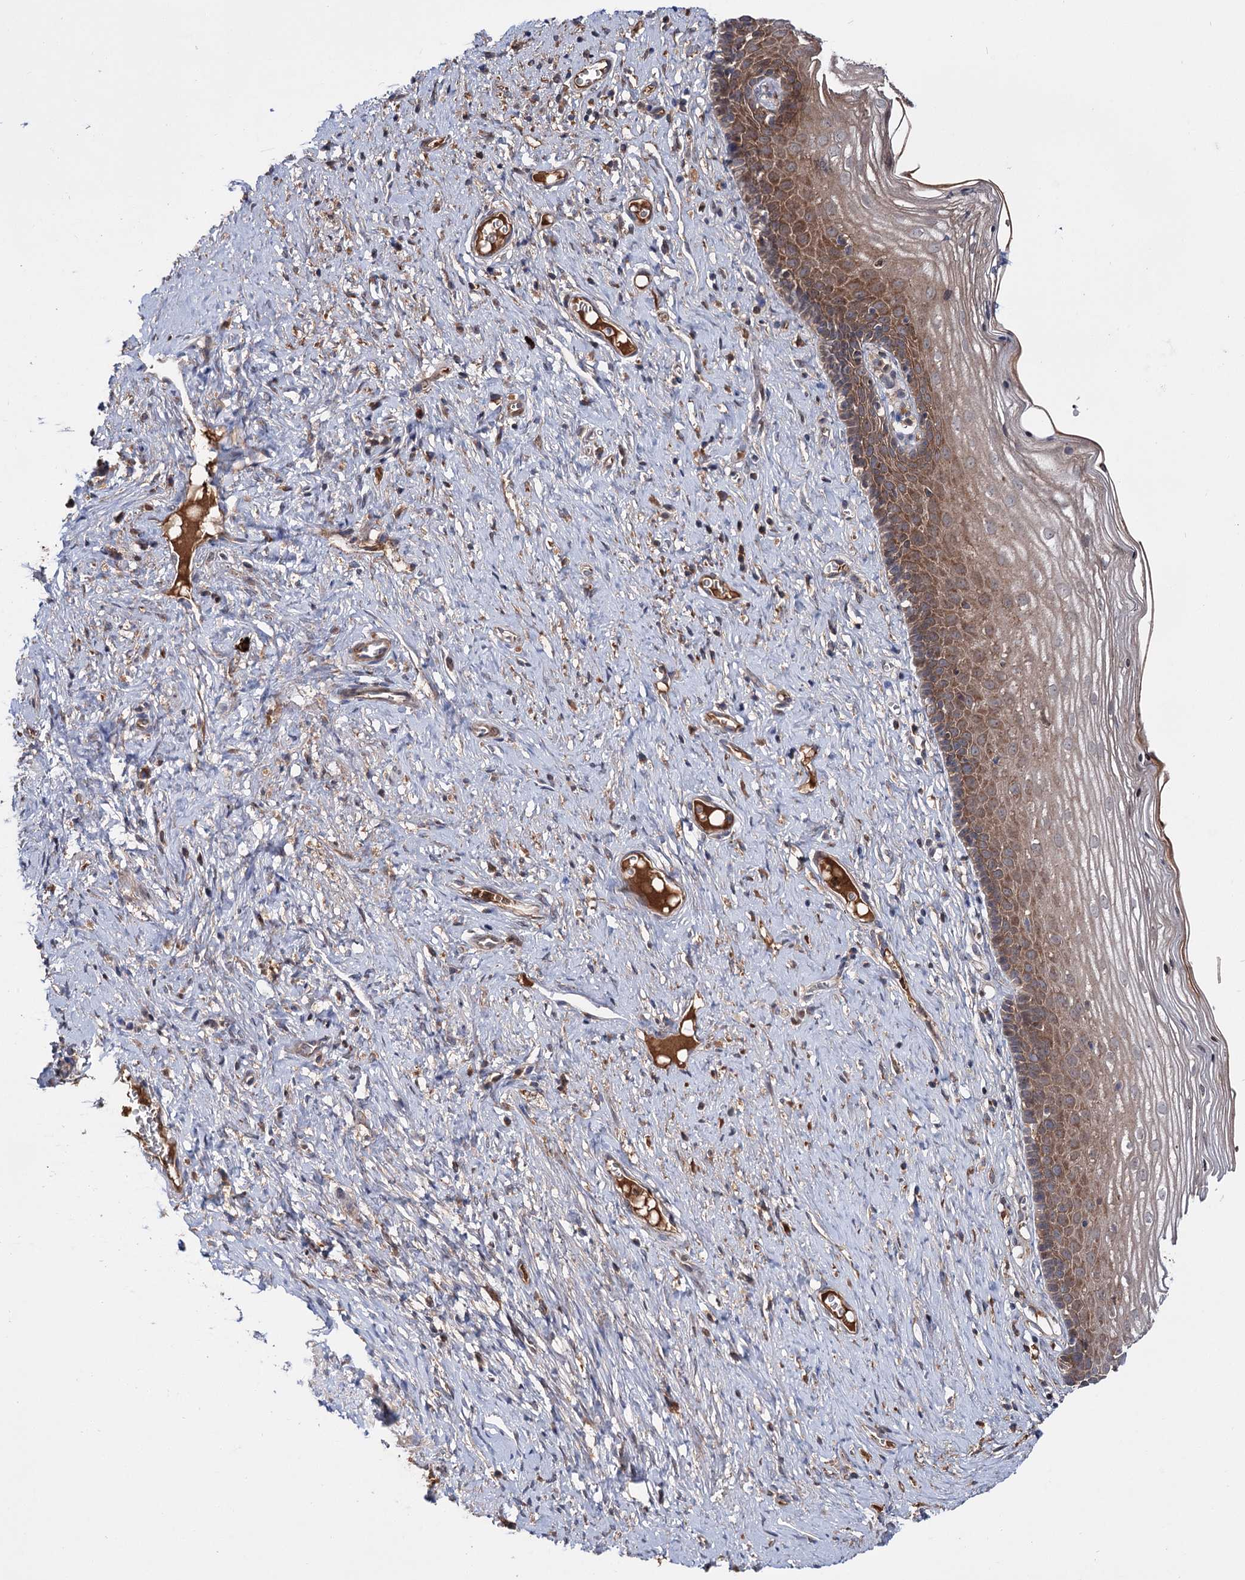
{"staining": {"intensity": "weak", "quantity": "25%-75%", "location": "cytoplasmic/membranous"}, "tissue": "cervix", "cell_type": "Glandular cells", "image_type": "normal", "snomed": [{"axis": "morphology", "description": "Normal tissue, NOS"}, {"axis": "topography", "description": "Cervix"}], "caption": "DAB (3,3'-diaminobenzidine) immunohistochemical staining of unremarkable human cervix displays weak cytoplasmic/membranous protein positivity in about 25%-75% of glandular cells.", "gene": "PTPN3", "patient": {"sex": "female", "age": 42}}